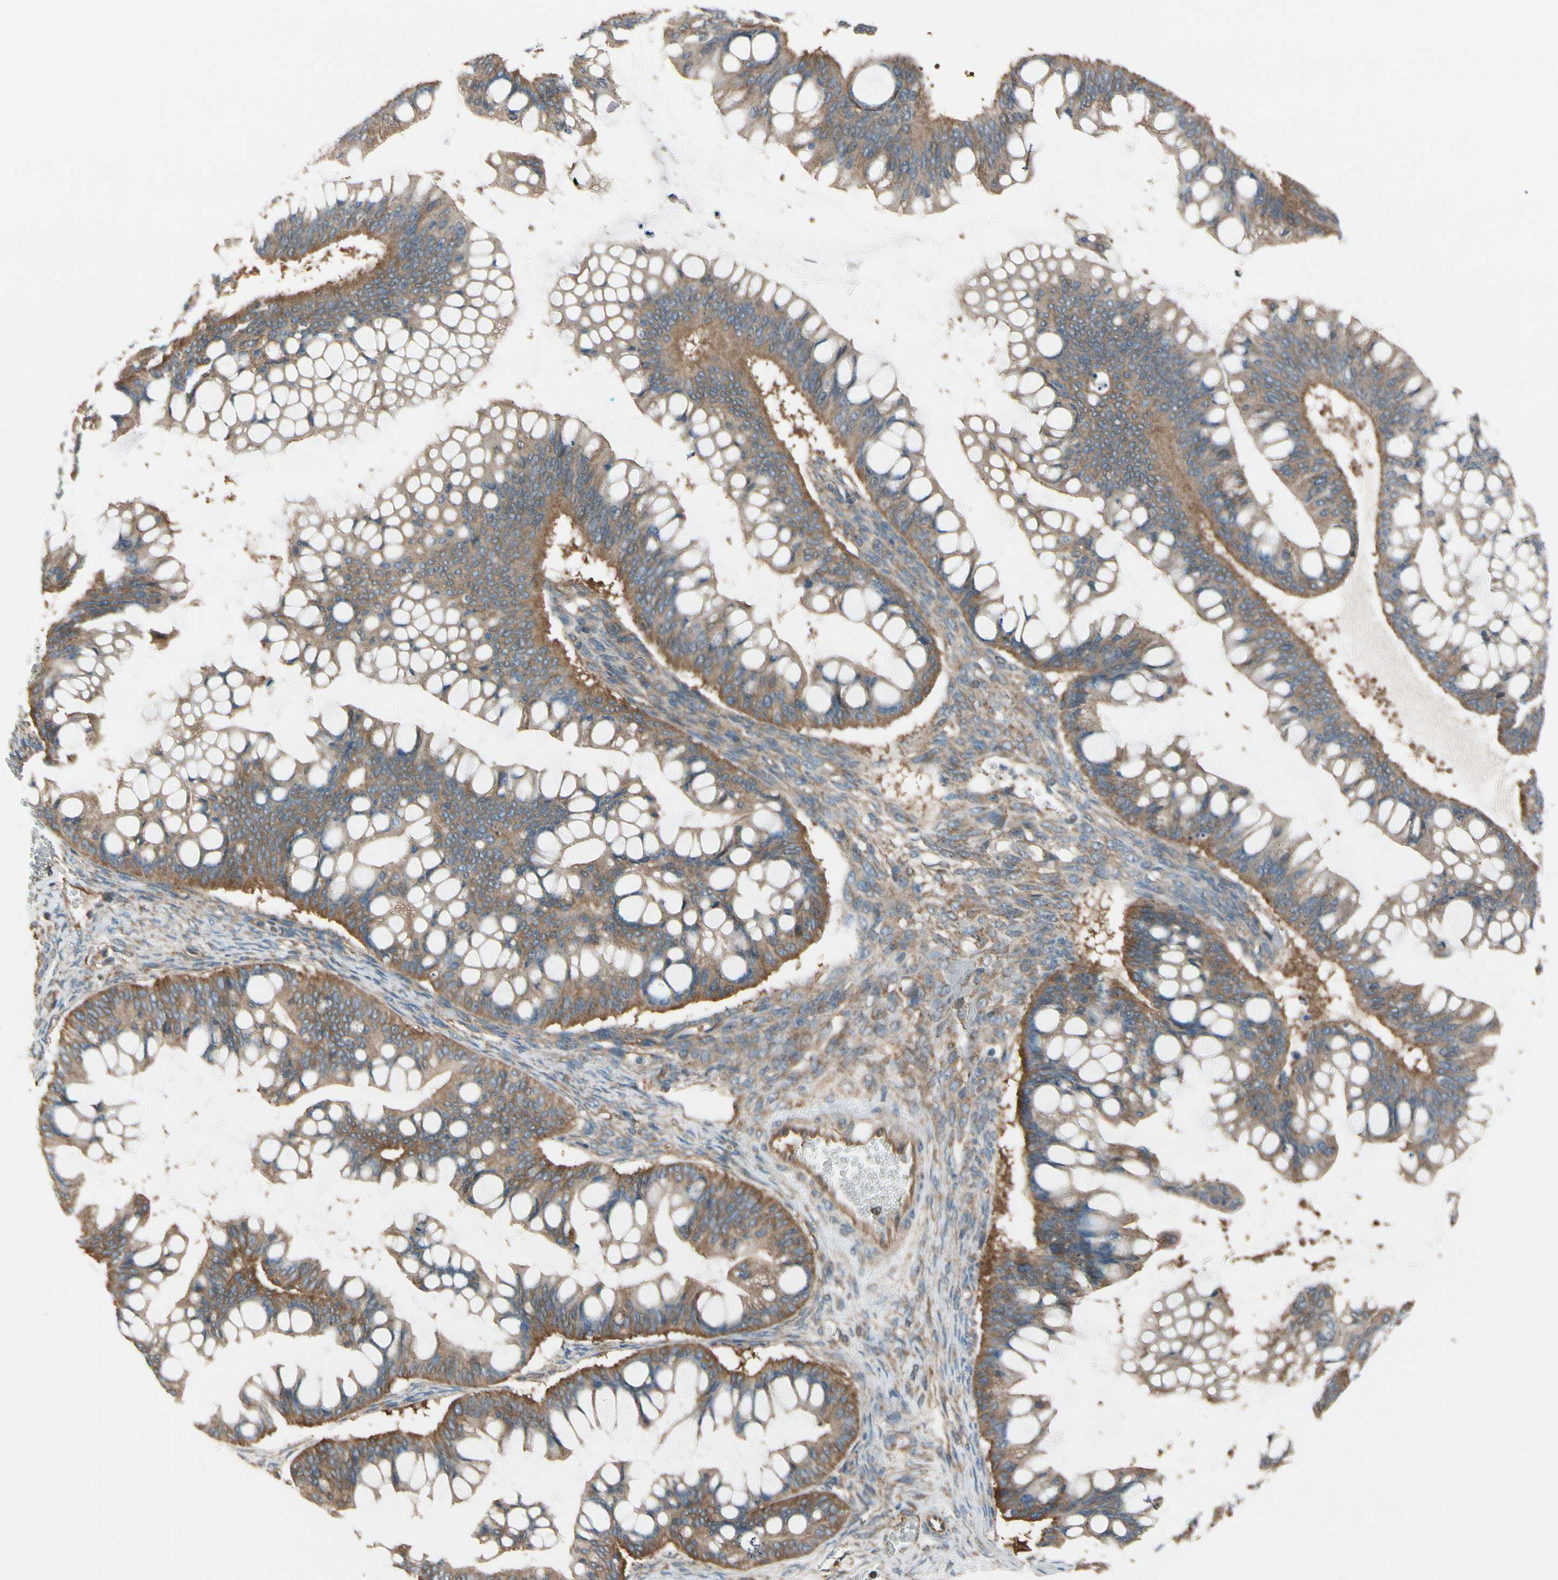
{"staining": {"intensity": "moderate", "quantity": "25%-75%", "location": "cytoplasmic/membranous"}, "tissue": "ovarian cancer", "cell_type": "Tumor cells", "image_type": "cancer", "snomed": [{"axis": "morphology", "description": "Cystadenocarcinoma, mucinous, NOS"}, {"axis": "topography", "description": "Ovary"}], "caption": "IHC of ovarian cancer exhibits medium levels of moderate cytoplasmic/membranous staining in approximately 25%-75% of tumor cells.", "gene": "EPS15", "patient": {"sex": "female", "age": 73}}